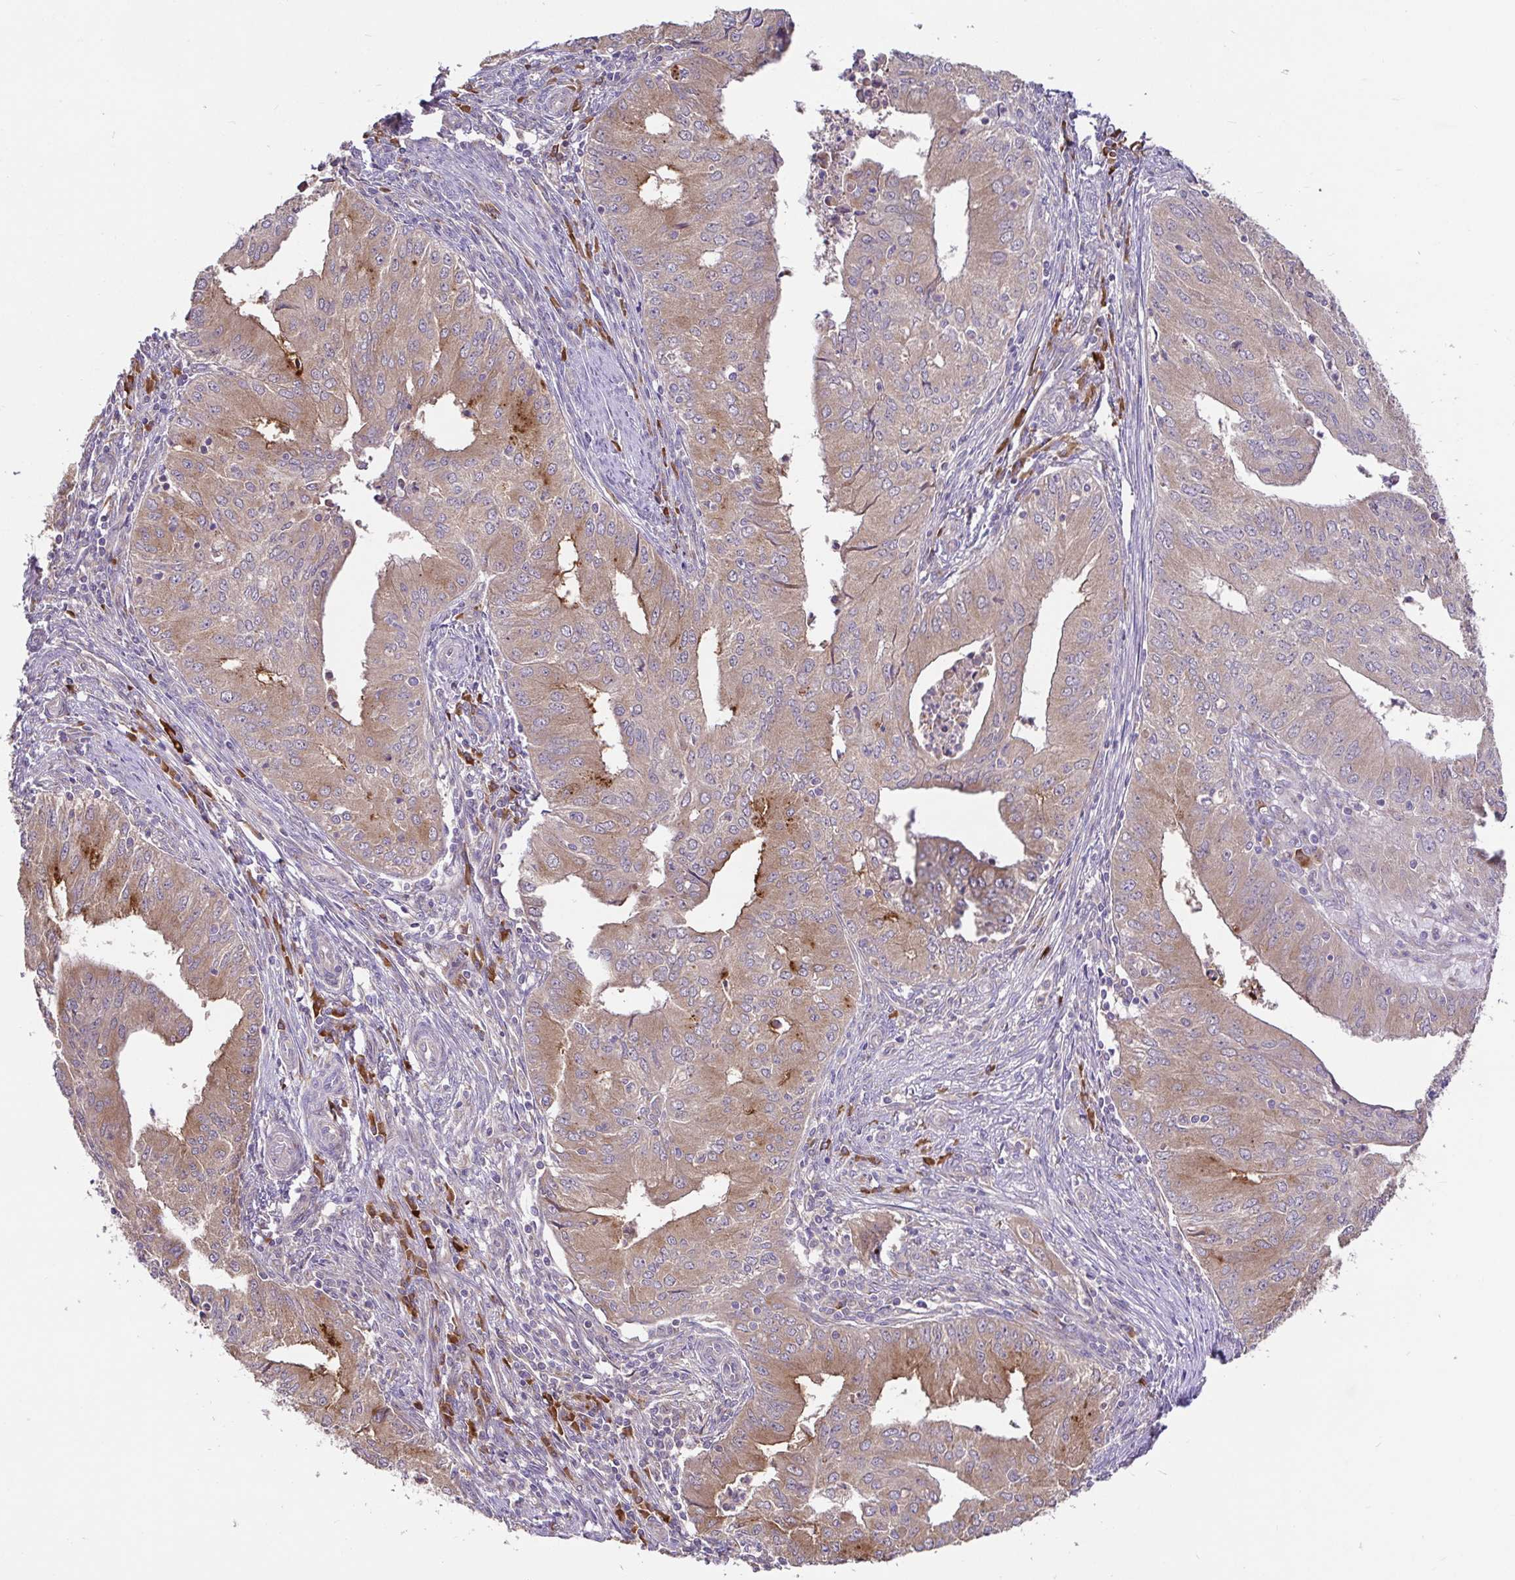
{"staining": {"intensity": "weak", "quantity": ">75%", "location": "cytoplasmic/membranous"}, "tissue": "endometrial cancer", "cell_type": "Tumor cells", "image_type": "cancer", "snomed": [{"axis": "morphology", "description": "Adenocarcinoma, NOS"}, {"axis": "topography", "description": "Endometrium"}], "caption": "This is an image of IHC staining of endometrial adenocarcinoma, which shows weak expression in the cytoplasmic/membranous of tumor cells.", "gene": "ELP1", "patient": {"sex": "female", "age": 50}}